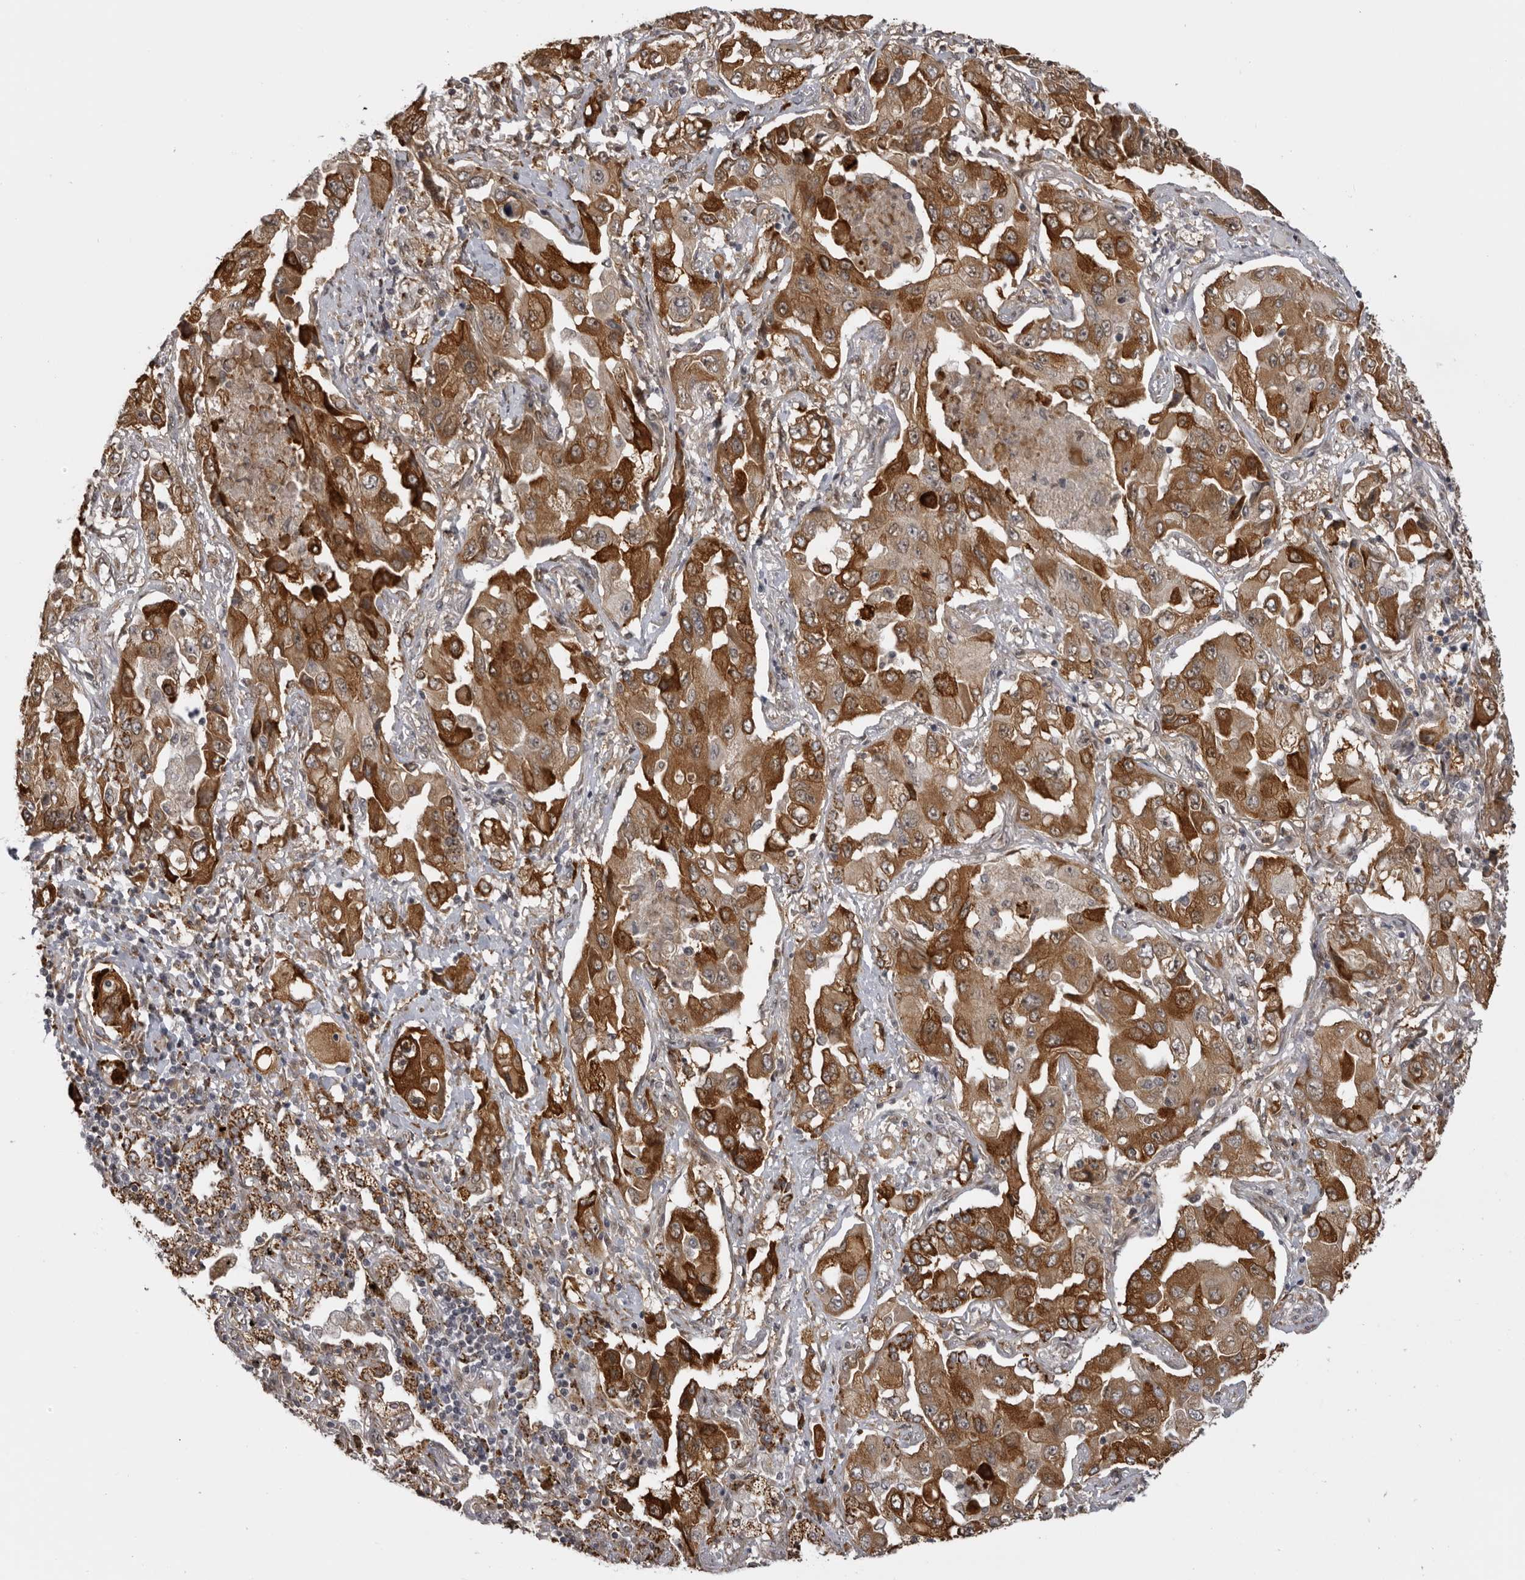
{"staining": {"intensity": "strong", "quantity": "25%-75%", "location": "cytoplasmic/membranous"}, "tissue": "lung cancer", "cell_type": "Tumor cells", "image_type": "cancer", "snomed": [{"axis": "morphology", "description": "Adenocarcinoma, NOS"}, {"axis": "topography", "description": "Lung"}], "caption": "Lung cancer was stained to show a protein in brown. There is high levels of strong cytoplasmic/membranous expression in approximately 25%-75% of tumor cells.", "gene": "DNAH14", "patient": {"sex": "female", "age": 65}}